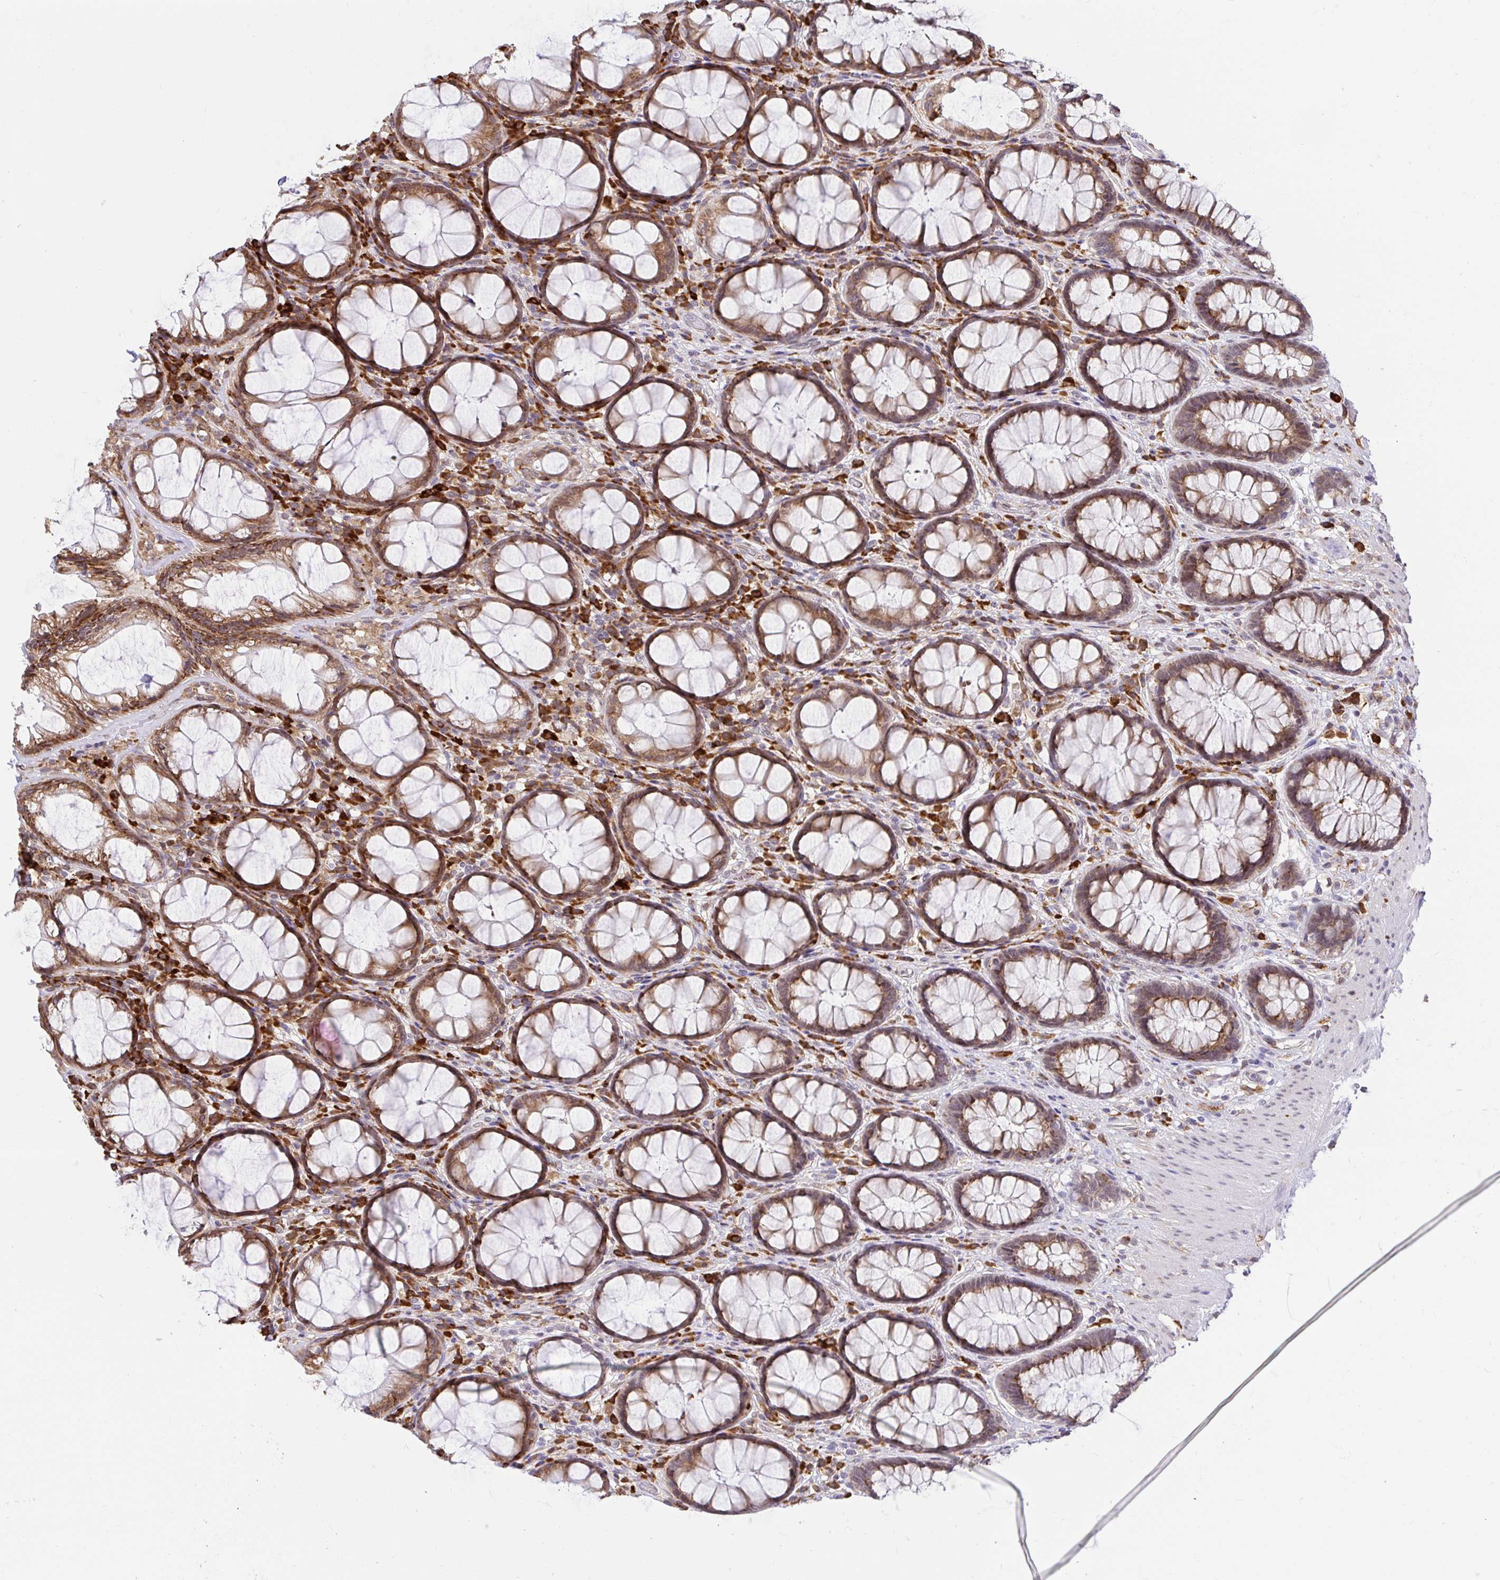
{"staining": {"intensity": "moderate", "quantity": ">75%", "location": "cytoplasmic/membranous"}, "tissue": "rectum", "cell_type": "Glandular cells", "image_type": "normal", "snomed": [{"axis": "morphology", "description": "Normal tissue, NOS"}, {"axis": "topography", "description": "Rectum"}], "caption": "Unremarkable rectum displays moderate cytoplasmic/membranous positivity in about >75% of glandular cells, visualized by immunohistochemistry. (brown staining indicates protein expression, while blue staining denotes nuclei).", "gene": "NAALAD2", "patient": {"sex": "male", "age": 72}}